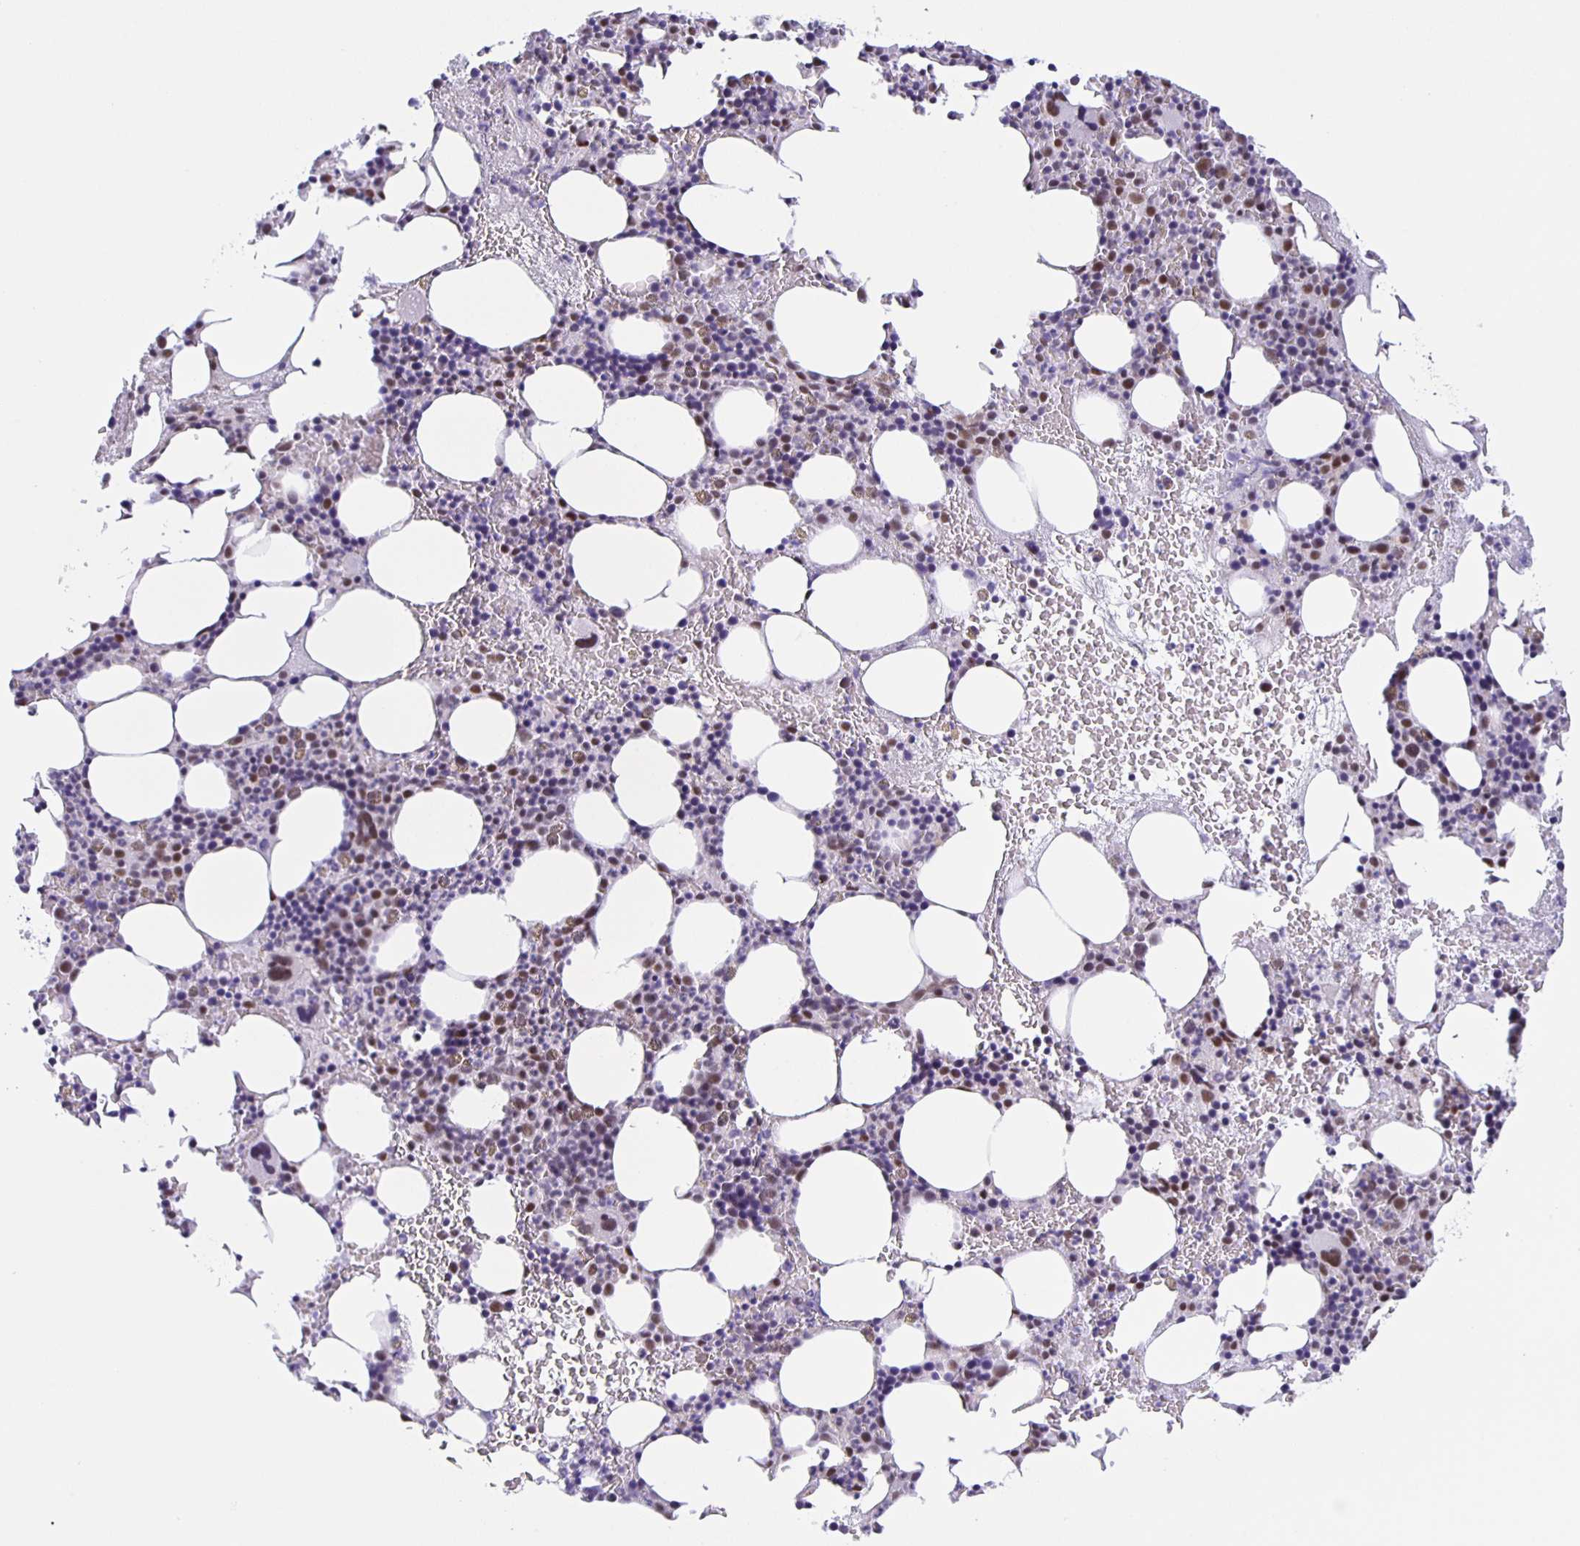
{"staining": {"intensity": "moderate", "quantity": "<25%", "location": "nuclear"}, "tissue": "bone marrow", "cell_type": "Hematopoietic cells", "image_type": "normal", "snomed": [{"axis": "morphology", "description": "Normal tissue, NOS"}, {"axis": "topography", "description": "Bone marrow"}], "caption": "A brown stain shows moderate nuclear positivity of a protein in hematopoietic cells of normal bone marrow. Ihc stains the protein of interest in brown and the nuclei are stained blue.", "gene": "ZRANB2", "patient": {"sex": "female", "age": 72}}